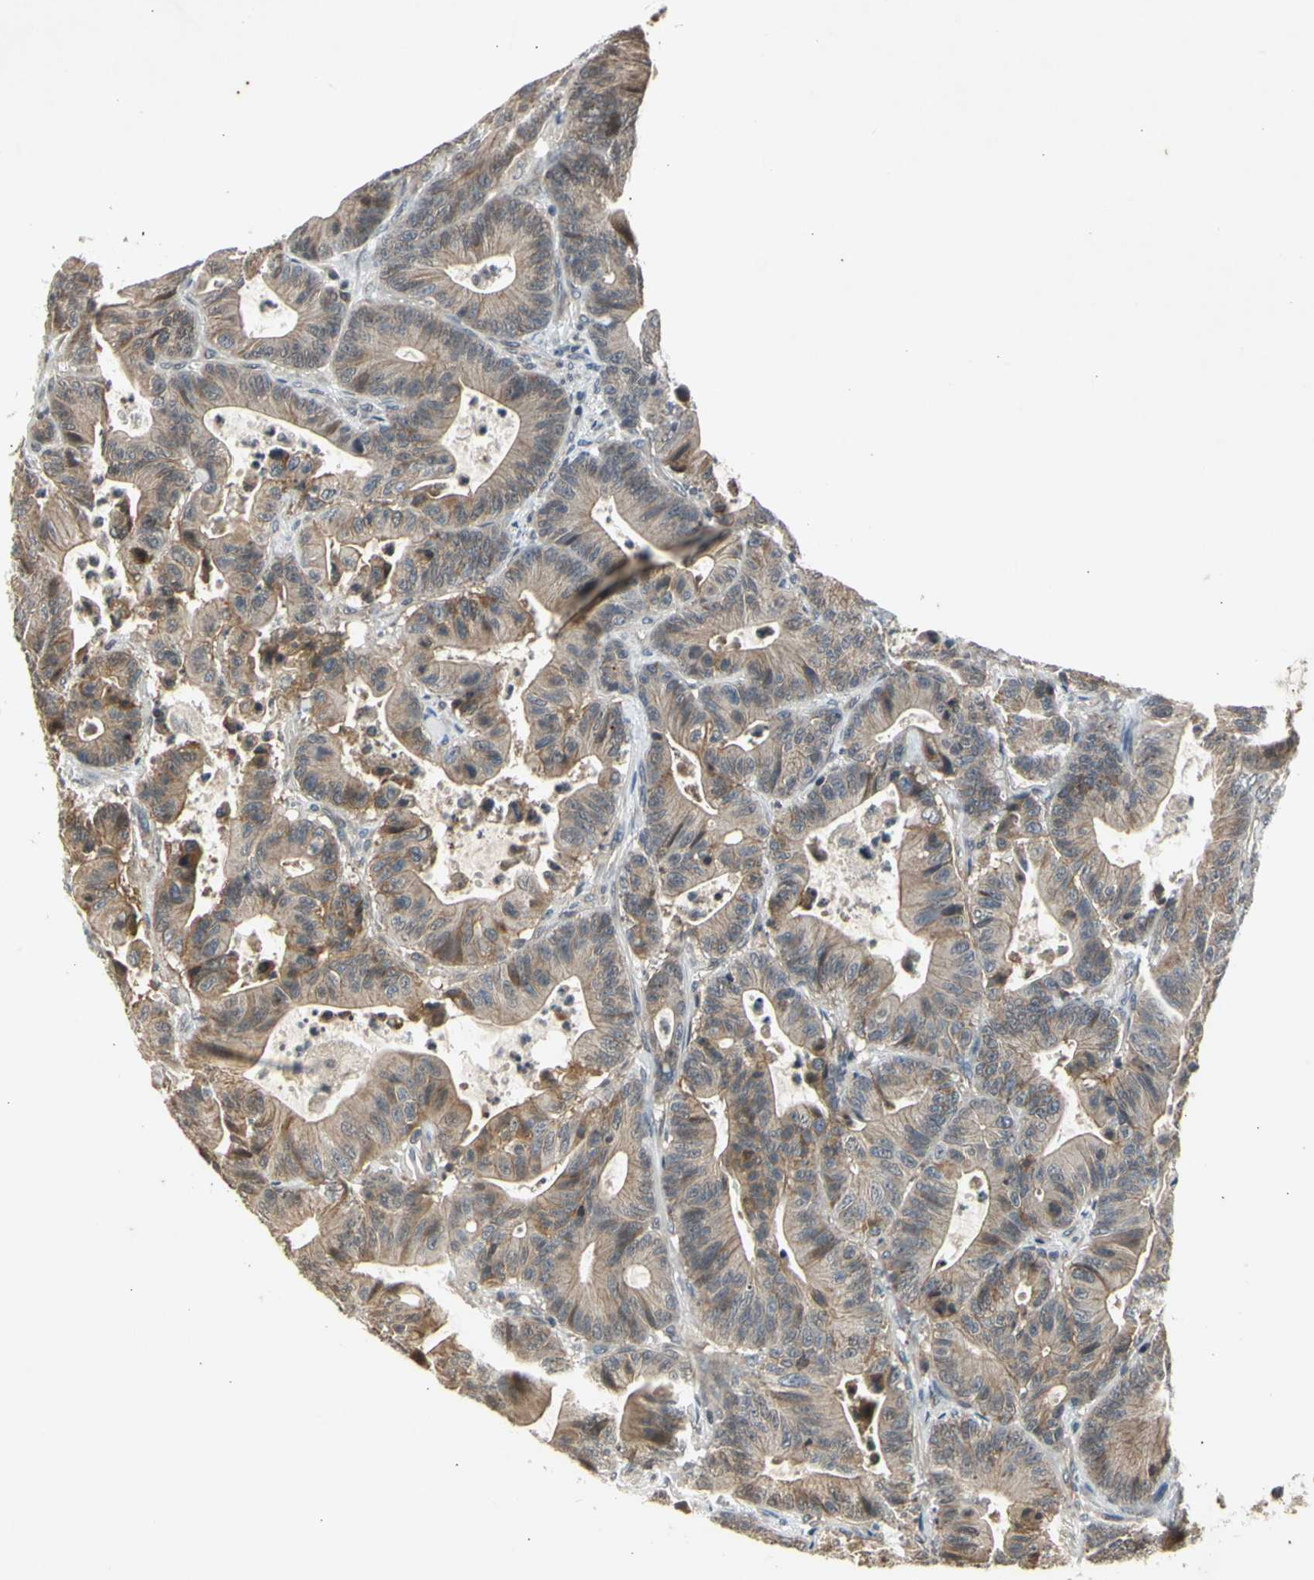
{"staining": {"intensity": "moderate", "quantity": ">75%", "location": "cytoplasmic/membranous"}, "tissue": "colorectal cancer", "cell_type": "Tumor cells", "image_type": "cancer", "snomed": [{"axis": "morphology", "description": "Adenocarcinoma, NOS"}, {"axis": "topography", "description": "Colon"}], "caption": "IHC (DAB) staining of human adenocarcinoma (colorectal) displays moderate cytoplasmic/membranous protein expression in approximately >75% of tumor cells.", "gene": "EFNB2", "patient": {"sex": "female", "age": 84}}